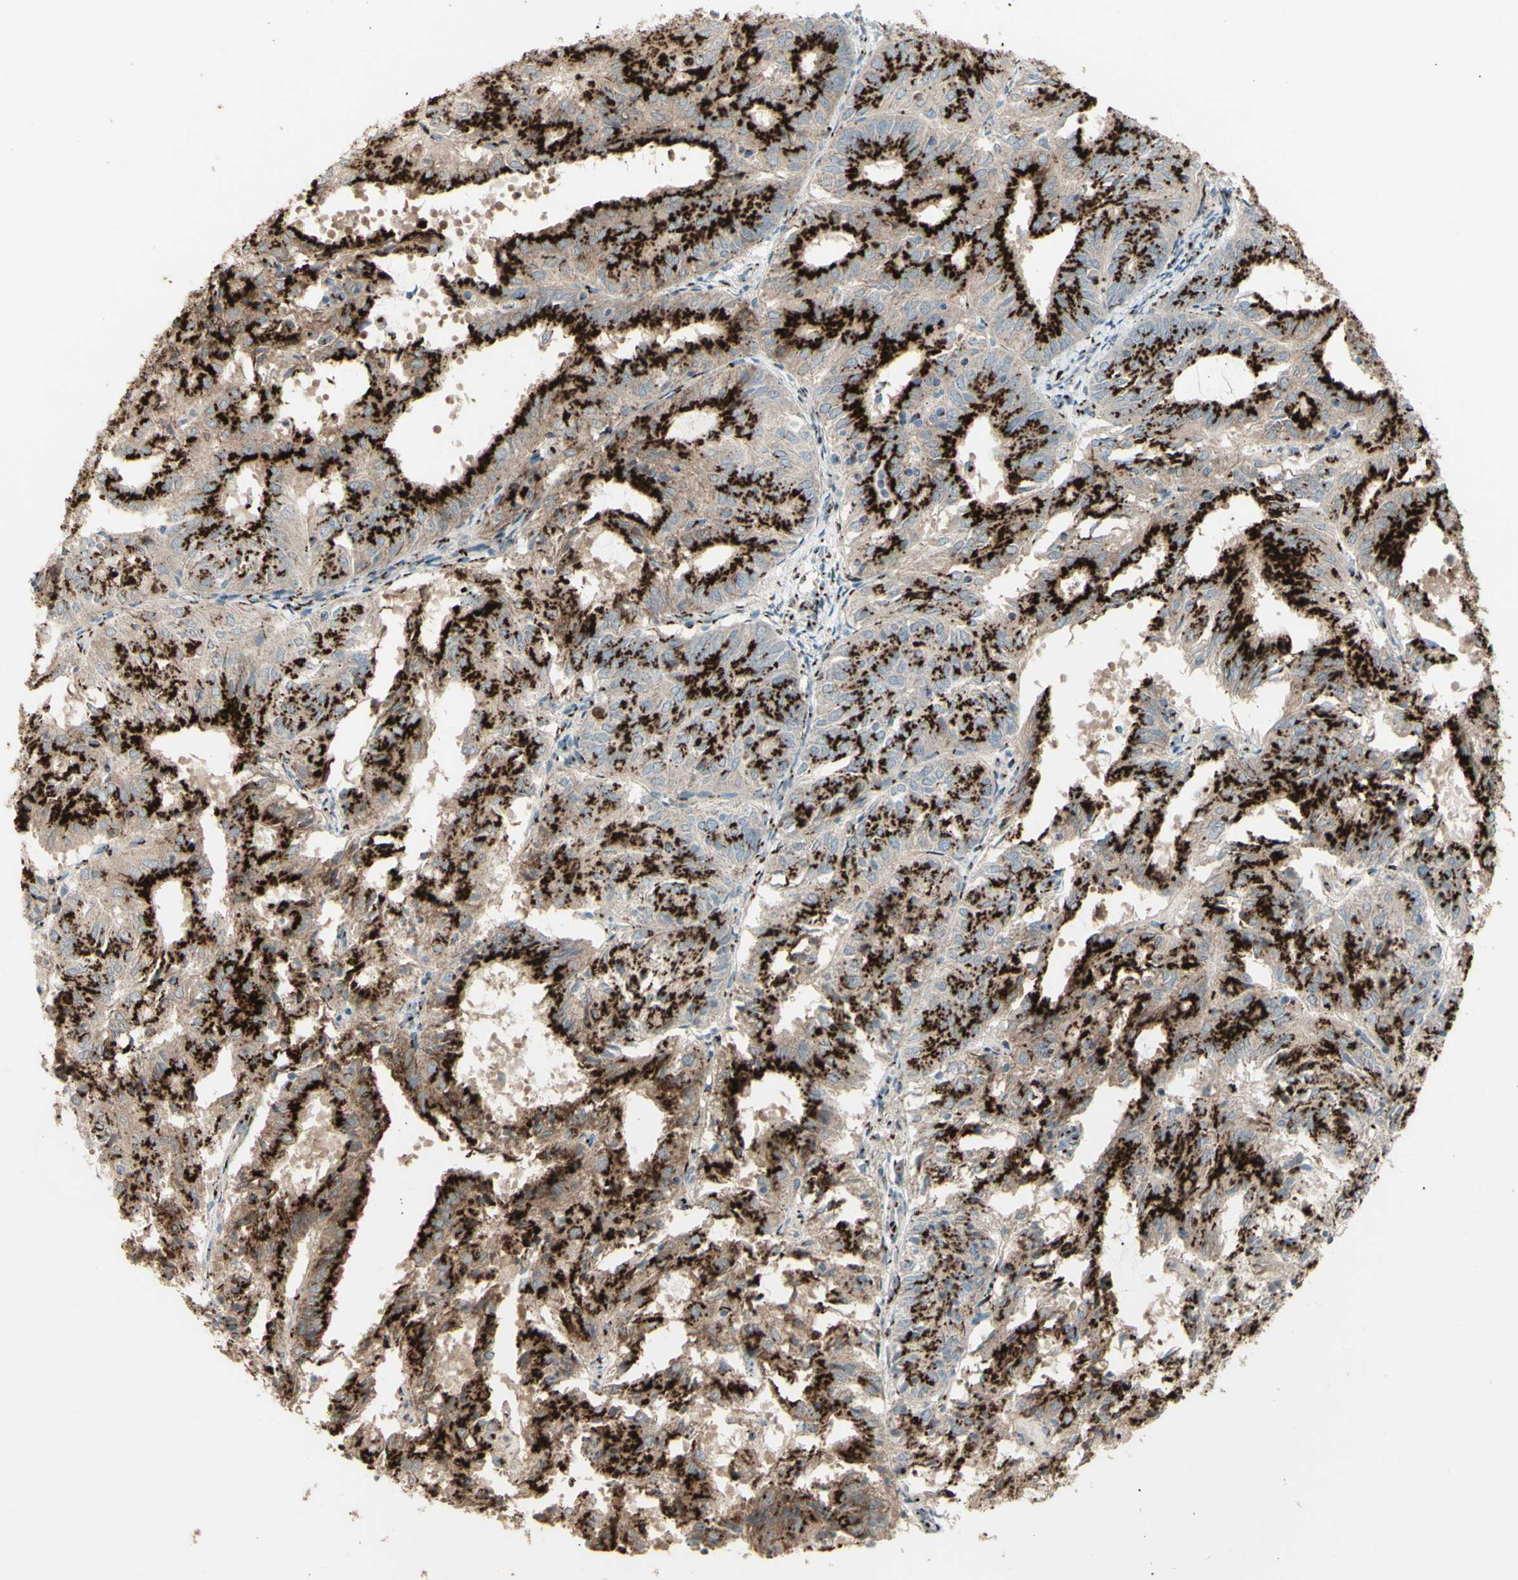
{"staining": {"intensity": "strong", "quantity": ">75%", "location": "cytoplasmic/membranous"}, "tissue": "endometrial cancer", "cell_type": "Tumor cells", "image_type": "cancer", "snomed": [{"axis": "morphology", "description": "Adenocarcinoma, NOS"}, {"axis": "topography", "description": "Uterus"}], "caption": "IHC of endometrial adenocarcinoma displays high levels of strong cytoplasmic/membranous staining in approximately >75% of tumor cells.", "gene": "BPNT2", "patient": {"sex": "female", "age": 60}}